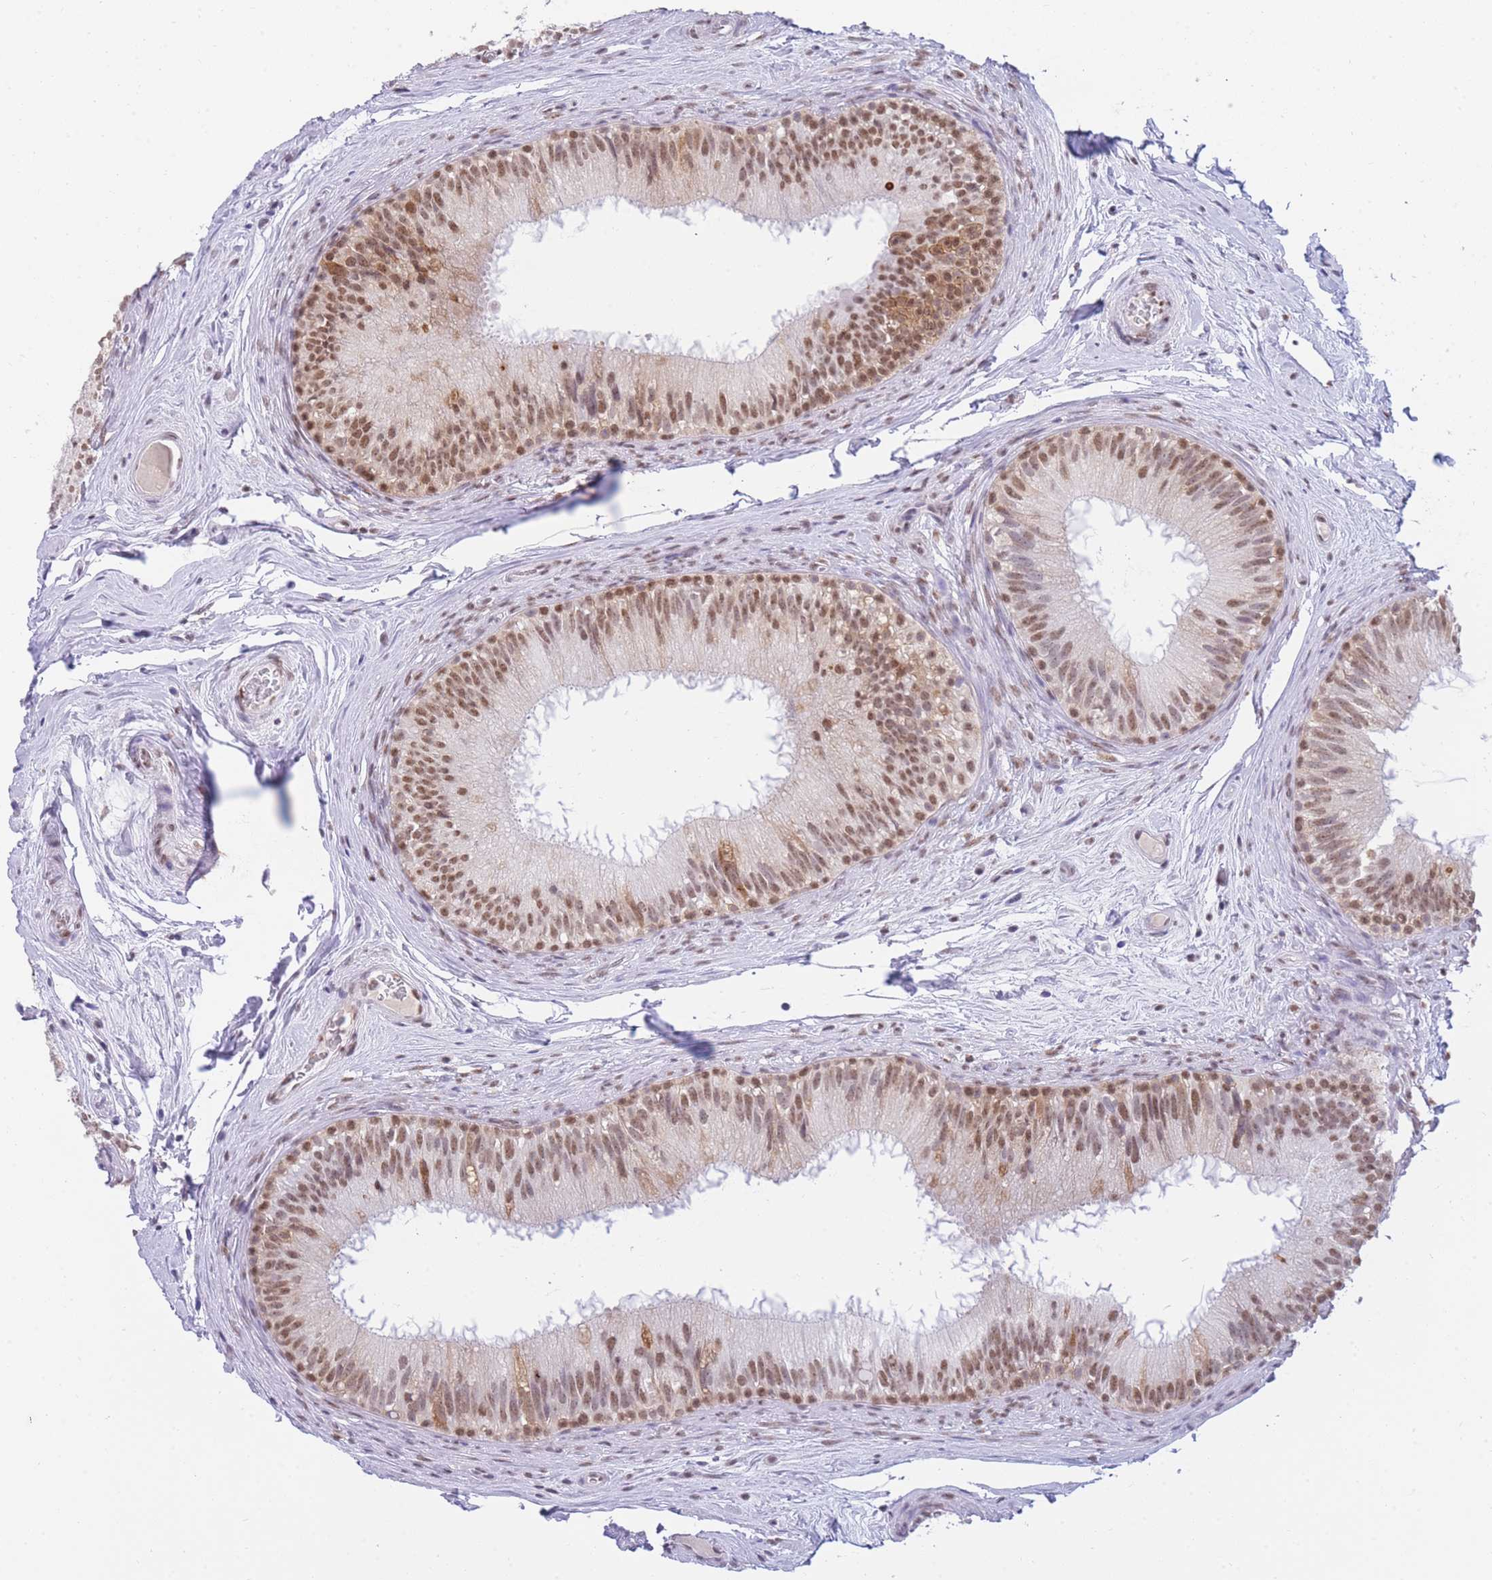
{"staining": {"intensity": "moderate", "quantity": "25%-75%", "location": "cytoplasmic/membranous,nuclear"}, "tissue": "epididymis", "cell_type": "Glandular cells", "image_type": "normal", "snomed": [{"axis": "morphology", "description": "Normal tissue, NOS"}, {"axis": "topography", "description": "Epididymis"}], "caption": "High-power microscopy captured an immunohistochemistry (IHC) image of normal epididymis, revealing moderate cytoplasmic/membranous,nuclear expression in approximately 25%-75% of glandular cells.", "gene": "FRAT2", "patient": {"sex": "male", "age": 34}}